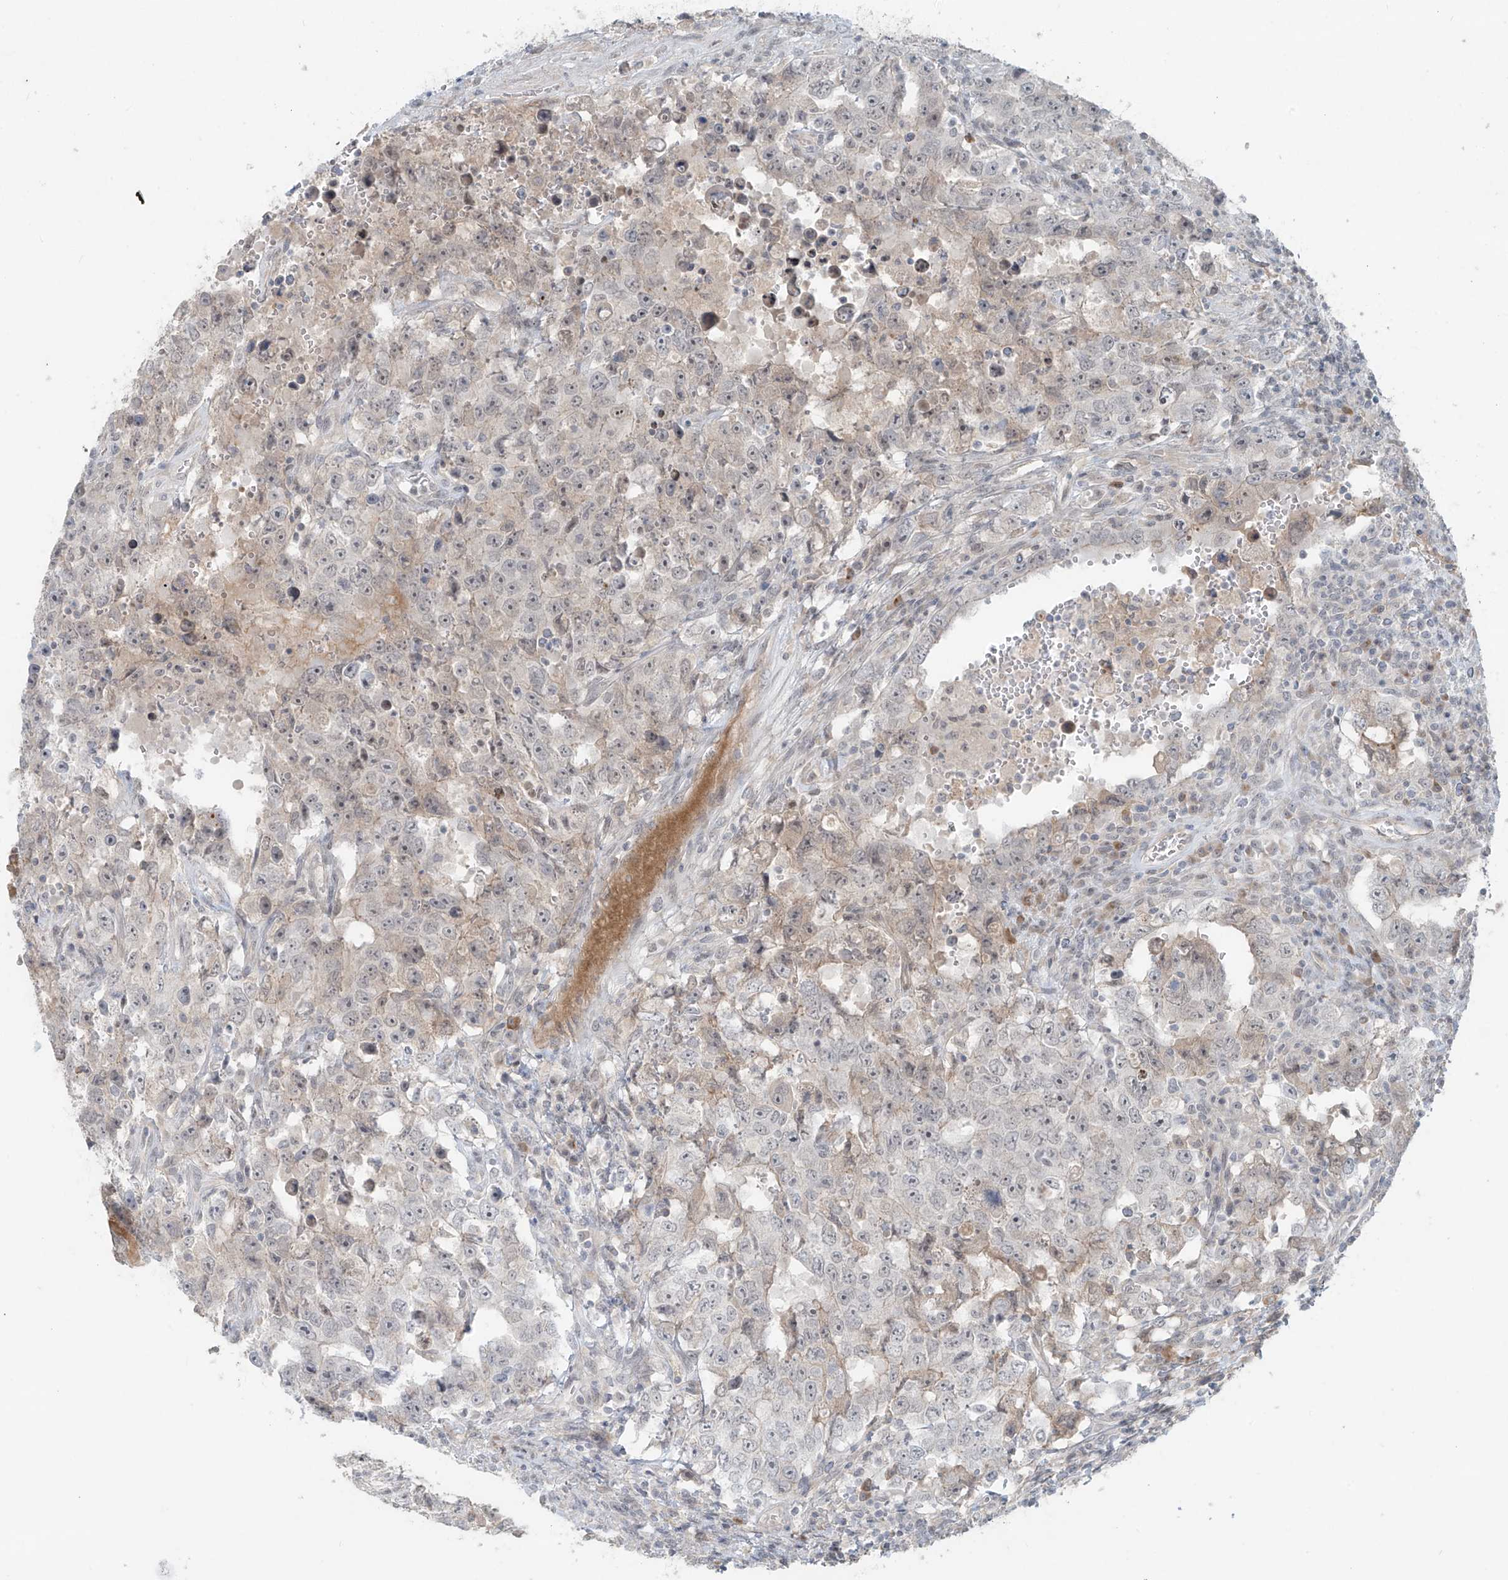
{"staining": {"intensity": "negative", "quantity": "none", "location": "none"}, "tissue": "testis cancer", "cell_type": "Tumor cells", "image_type": "cancer", "snomed": [{"axis": "morphology", "description": "Carcinoma, Embryonal, NOS"}, {"axis": "topography", "description": "Testis"}], "caption": "Tumor cells show no significant staining in testis cancer (embryonal carcinoma). (DAB (3,3'-diaminobenzidine) IHC, high magnification).", "gene": "RASGEF1A", "patient": {"sex": "male", "age": 26}}